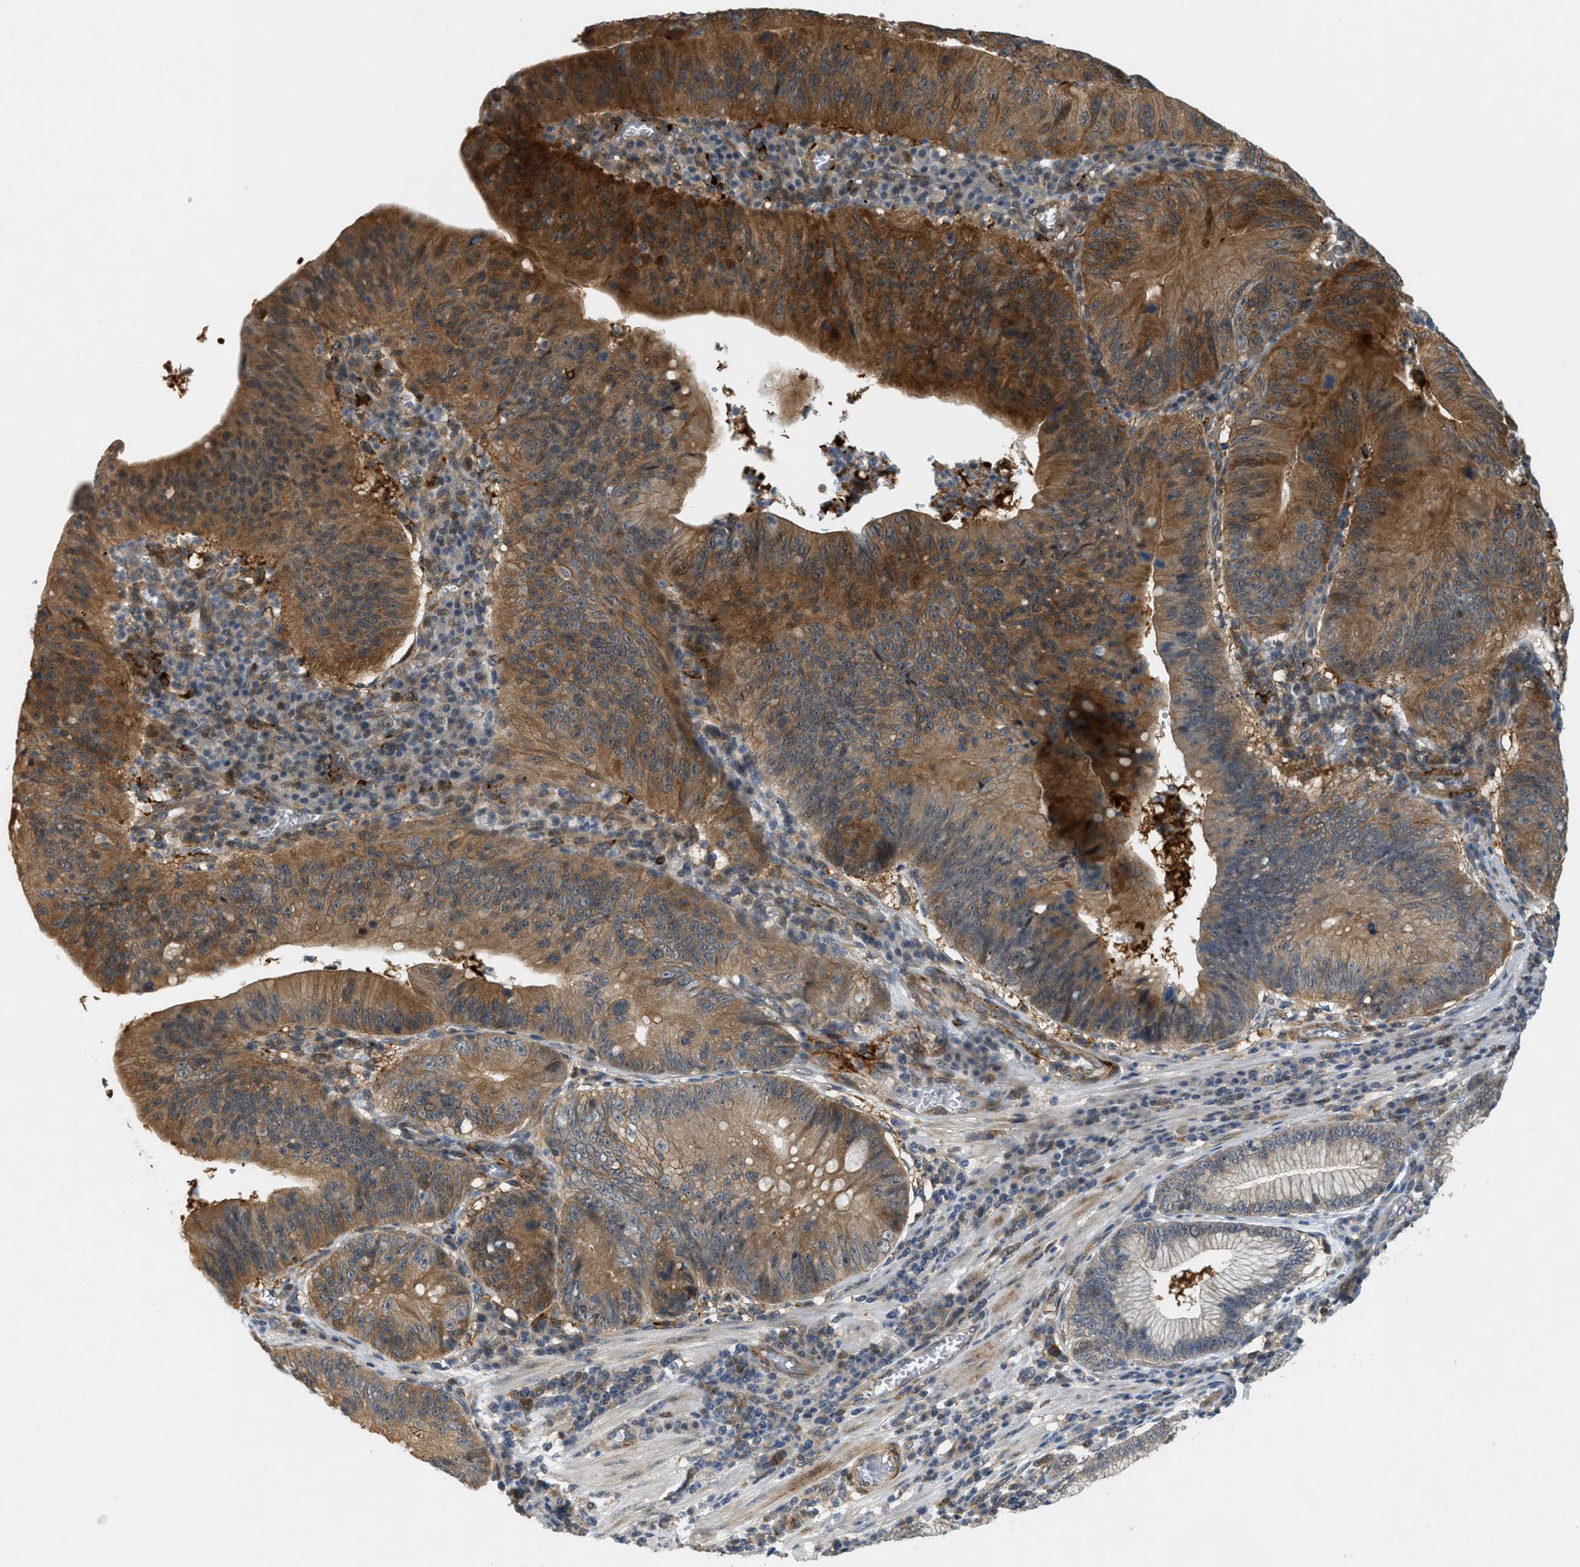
{"staining": {"intensity": "moderate", "quantity": ">75%", "location": "cytoplasmic/membranous"}, "tissue": "stomach cancer", "cell_type": "Tumor cells", "image_type": "cancer", "snomed": [{"axis": "morphology", "description": "Adenocarcinoma, NOS"}, {"axis": "topography", "description": "Stomach"}], "caption": "Adenocarcinoma (stomach) stained with immunohistochemistry (IHC) exhibits moderate cytoplasmic/membranous positivity in about >75% of tumor cells. Nuclei are stained in blue.", "gene": "PDCL3", "patient": {"sex": "male", "age": 59}}